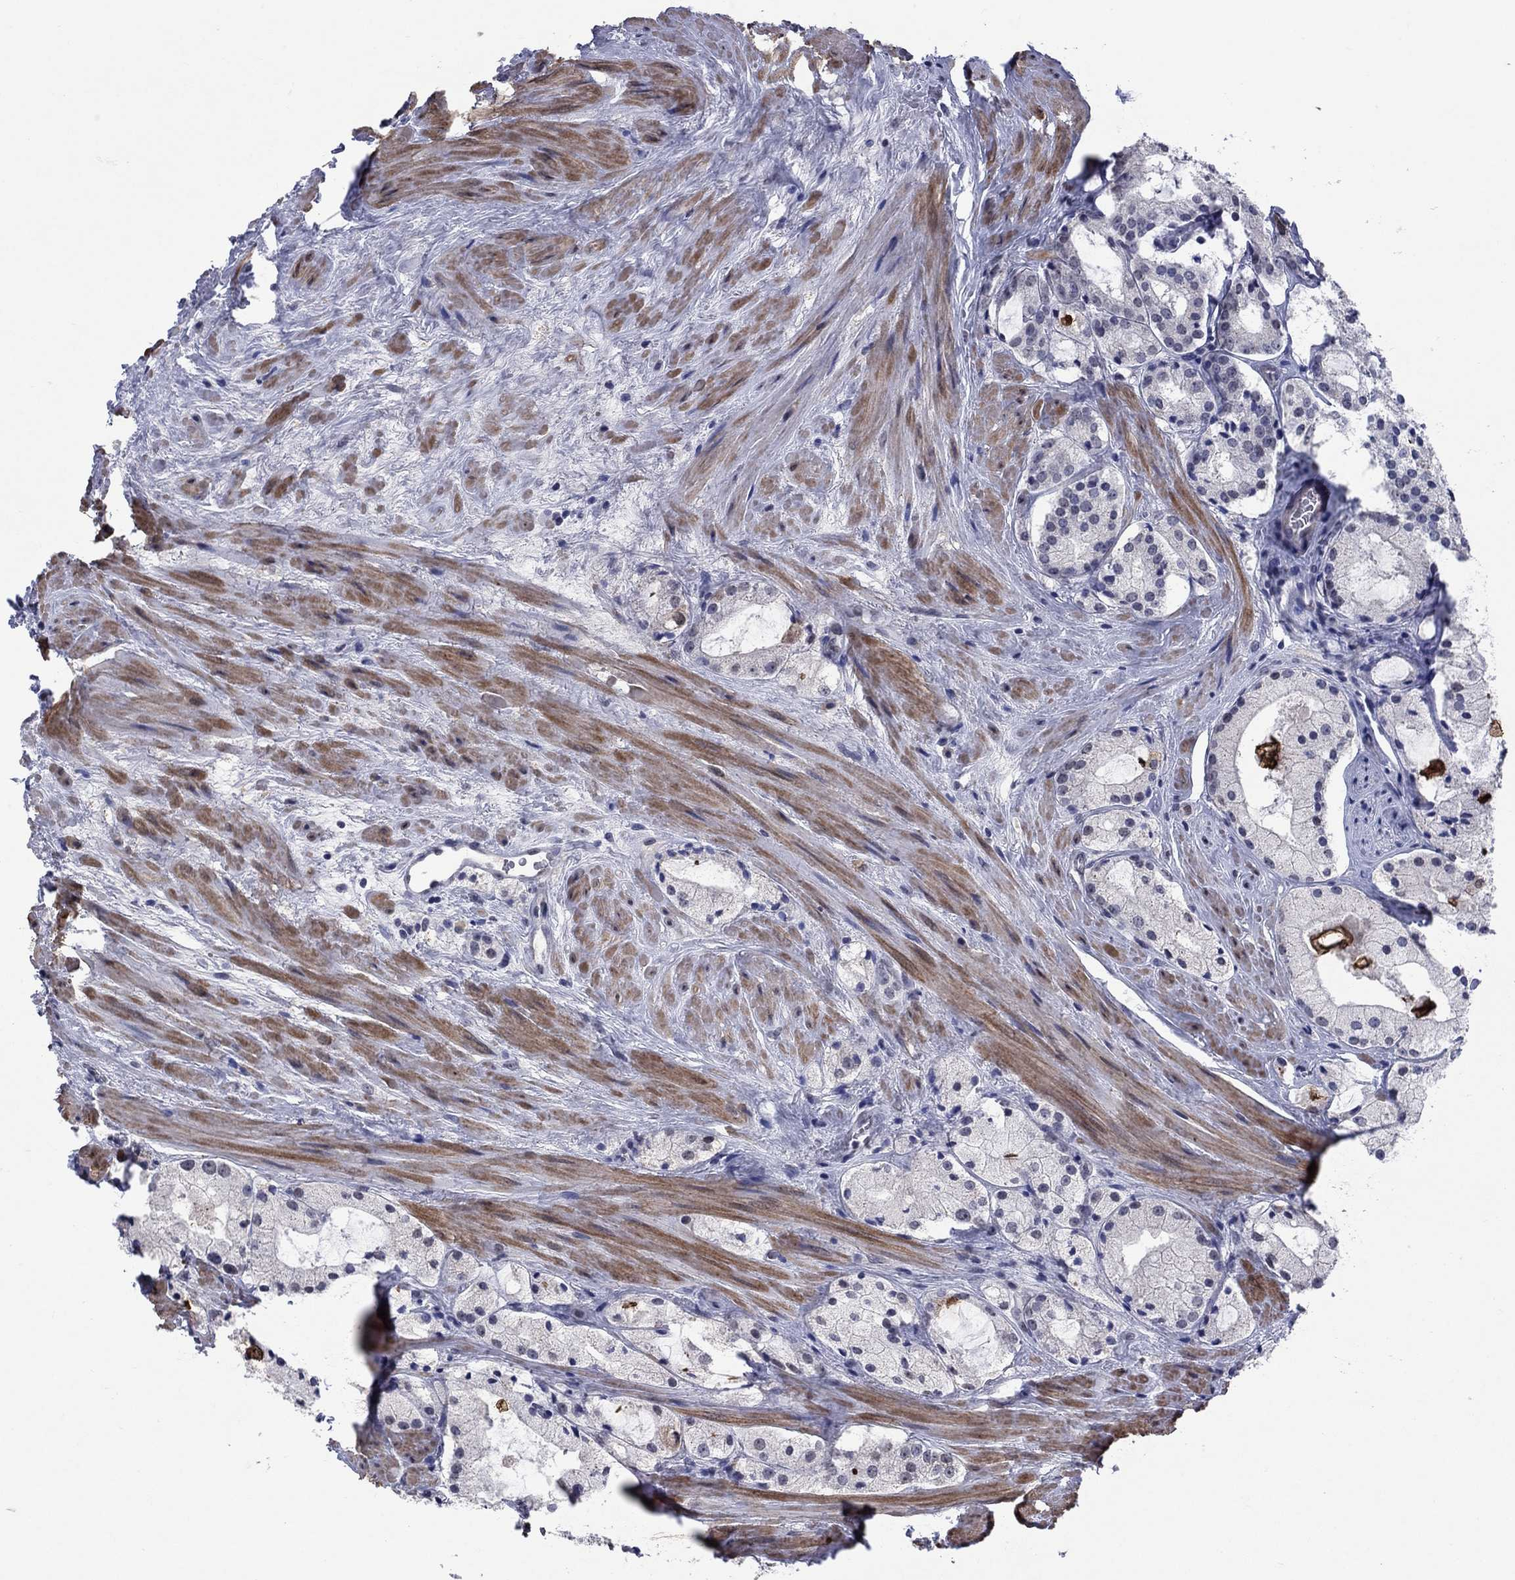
{"staining": {"intensity": "negative", "quantity": "none", "location": "none"}, "tissue": "prostate cancer", "cell_type": "Tumor cells", "image_type": "cancer", "snomed": [{"axis": "morphology", "description": "Adenocarcinoma, NOS"}, {"axis": "morphology", "description": "Adenocarcinoma, High grade"}, {"axis": "topography", "description": "Prostate"}], "caption": "High magnification brightfield microscopy of adenocarcinoma (prostate) stained with DAB (brown) and counterstained with hematoxylin (blue): tumor cells show no significant expression.", "gene": "TYMS", "patient": {"sex": "male", "age": 64}}